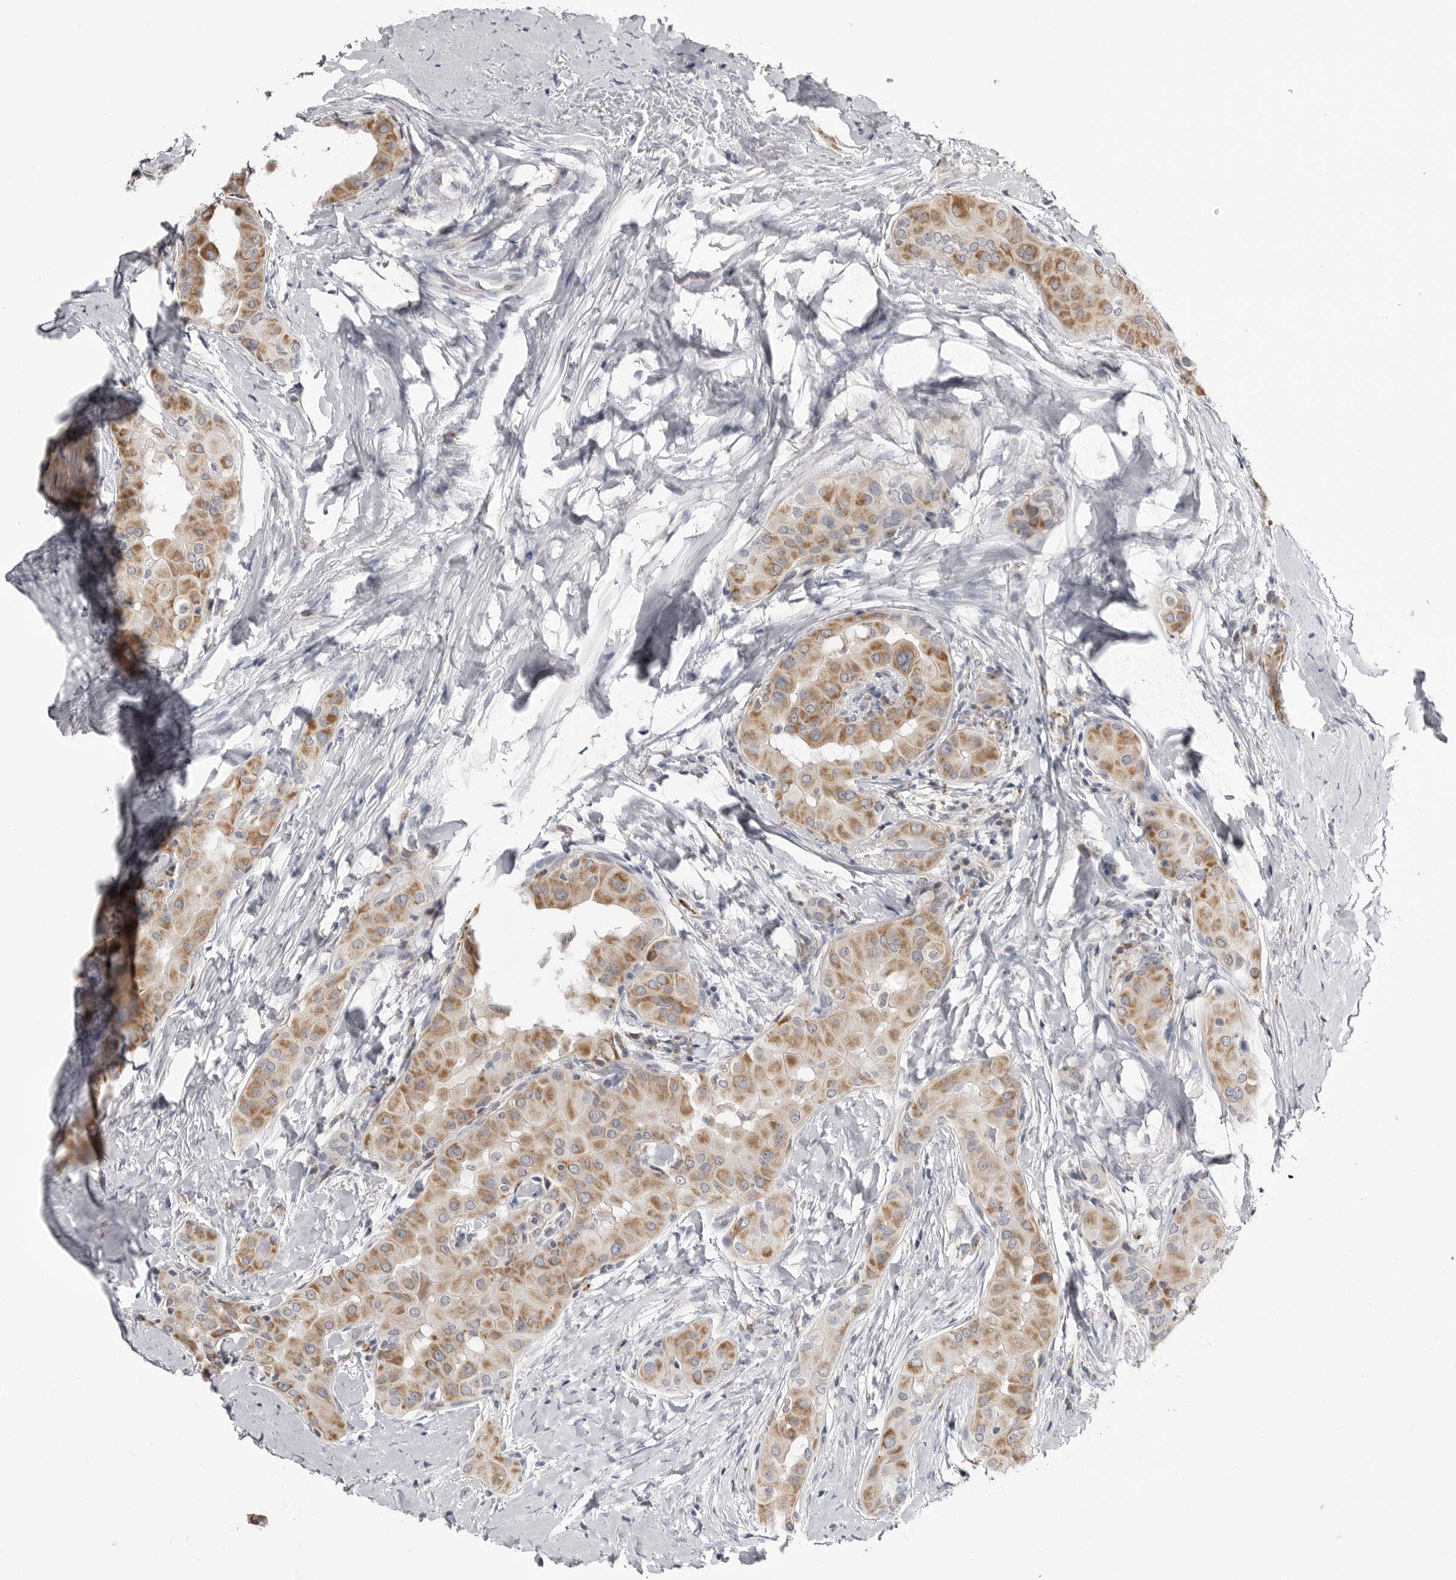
{"staining": {"intensity": "moderate", "quantity": ">75%", "location": "cytoplasmic/membranous"}, "tissue": "thyroid cancer", "cell_type": "Tumor cells", "image_type": "cancer", "snomed": [{"axis": "morphology", "description": "Papillary adenocarcinoma, NOS"}, {"axis": "topography", "description": "Thyroid gland"}], "caption": "The image demonstrates a brown stain indicating the presence of a protein in the cytoplasmic/membranous of tumor cells in thyroid papillary adenocarcinoma.", "gene": "FH", "patient": {"sex": "male", "age": 33}}